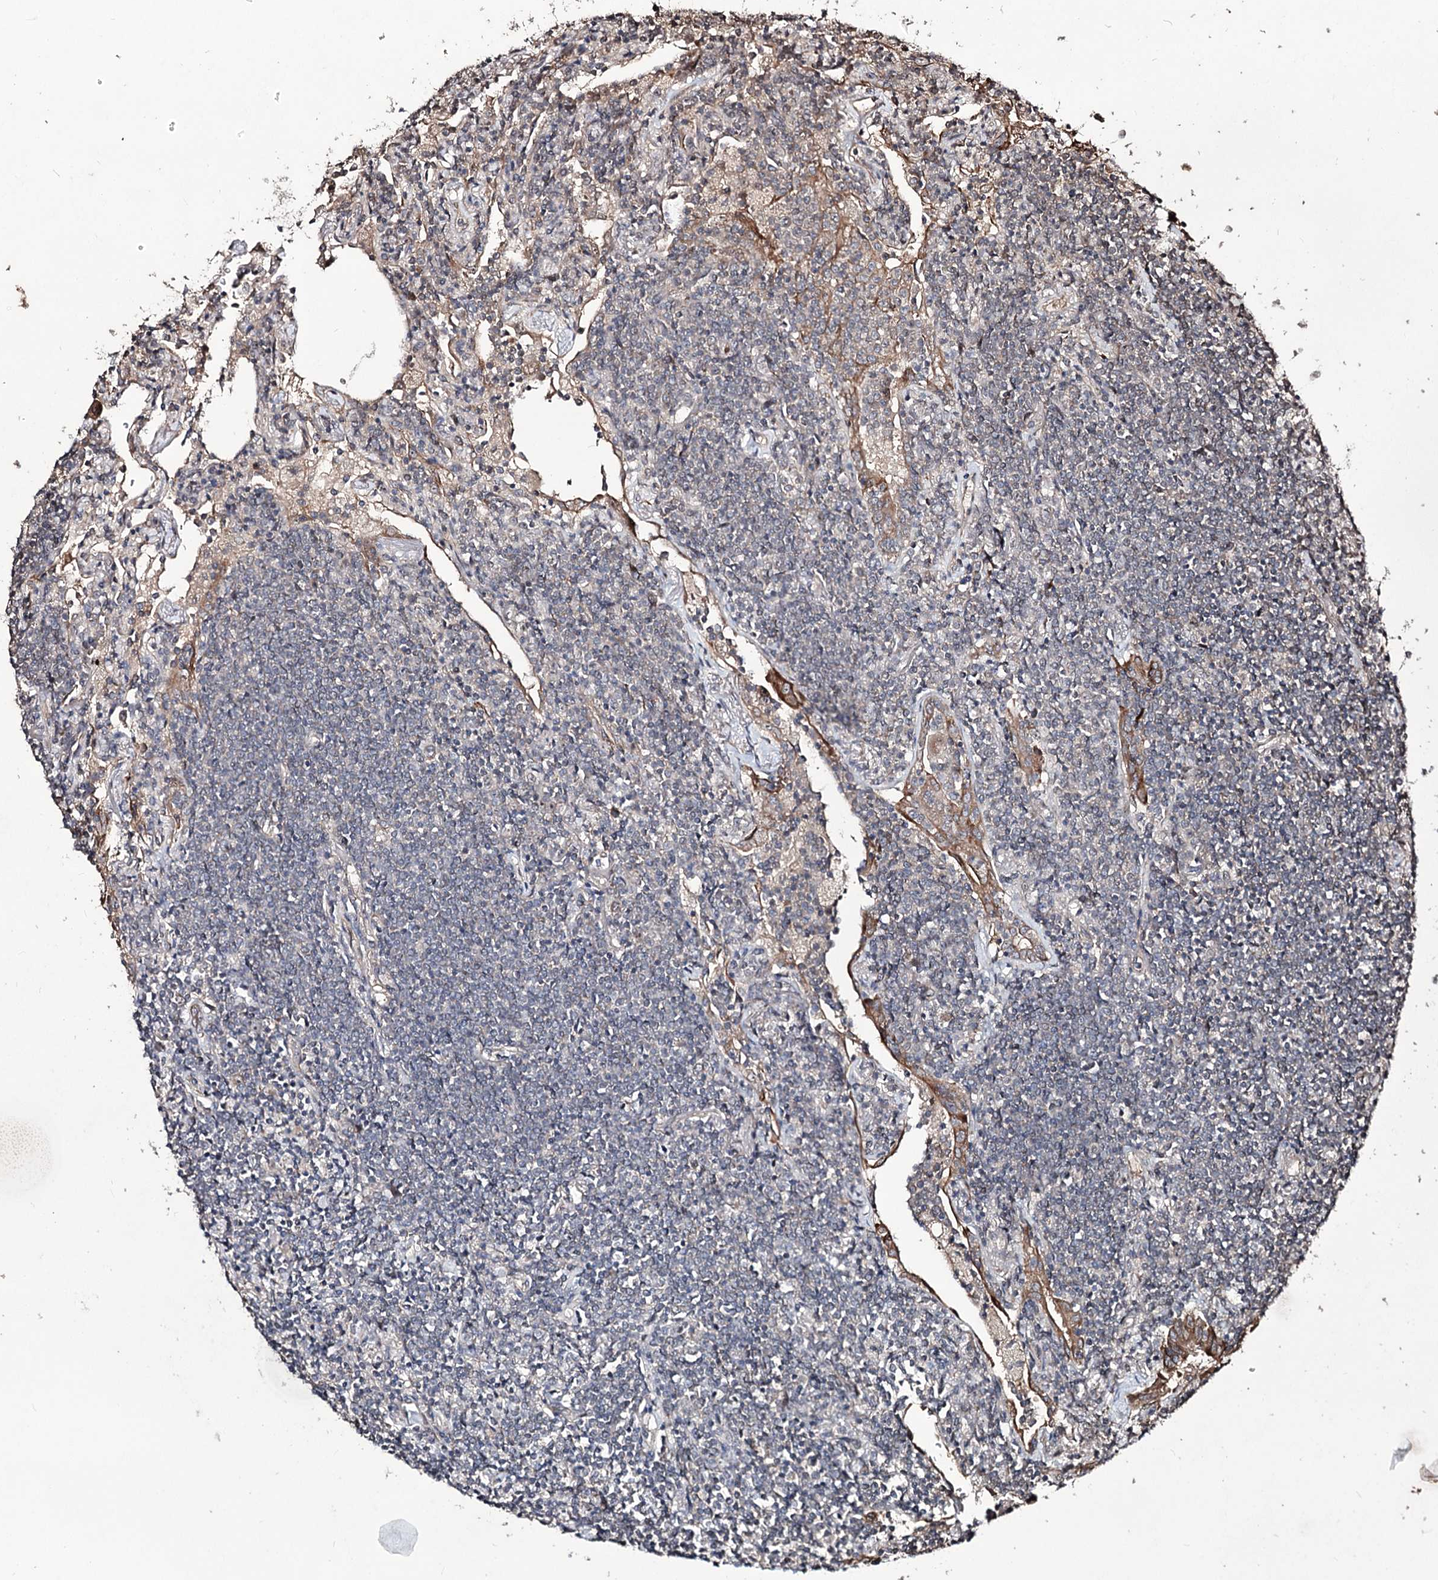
{"staining": {"intensity": "negative", "quantity": "none", "location": "none"}, "tissue": "lymphoma", "cell_type": "Tumor cells", "image_type": "cancer", "snomed": [{"axis": "morphology", "description": "Malignant lymphoma, non-Hodgkin's type, Low grade"}, {"axis": "topography", "description": "Lung"}], "caption": "A high-resolution image shows immunohistochemistry staining of lymphoma, which displays no significant expression in tumor cells.", "gene": "CPNE8", "patient": {"sex": "female", "age": 71}}